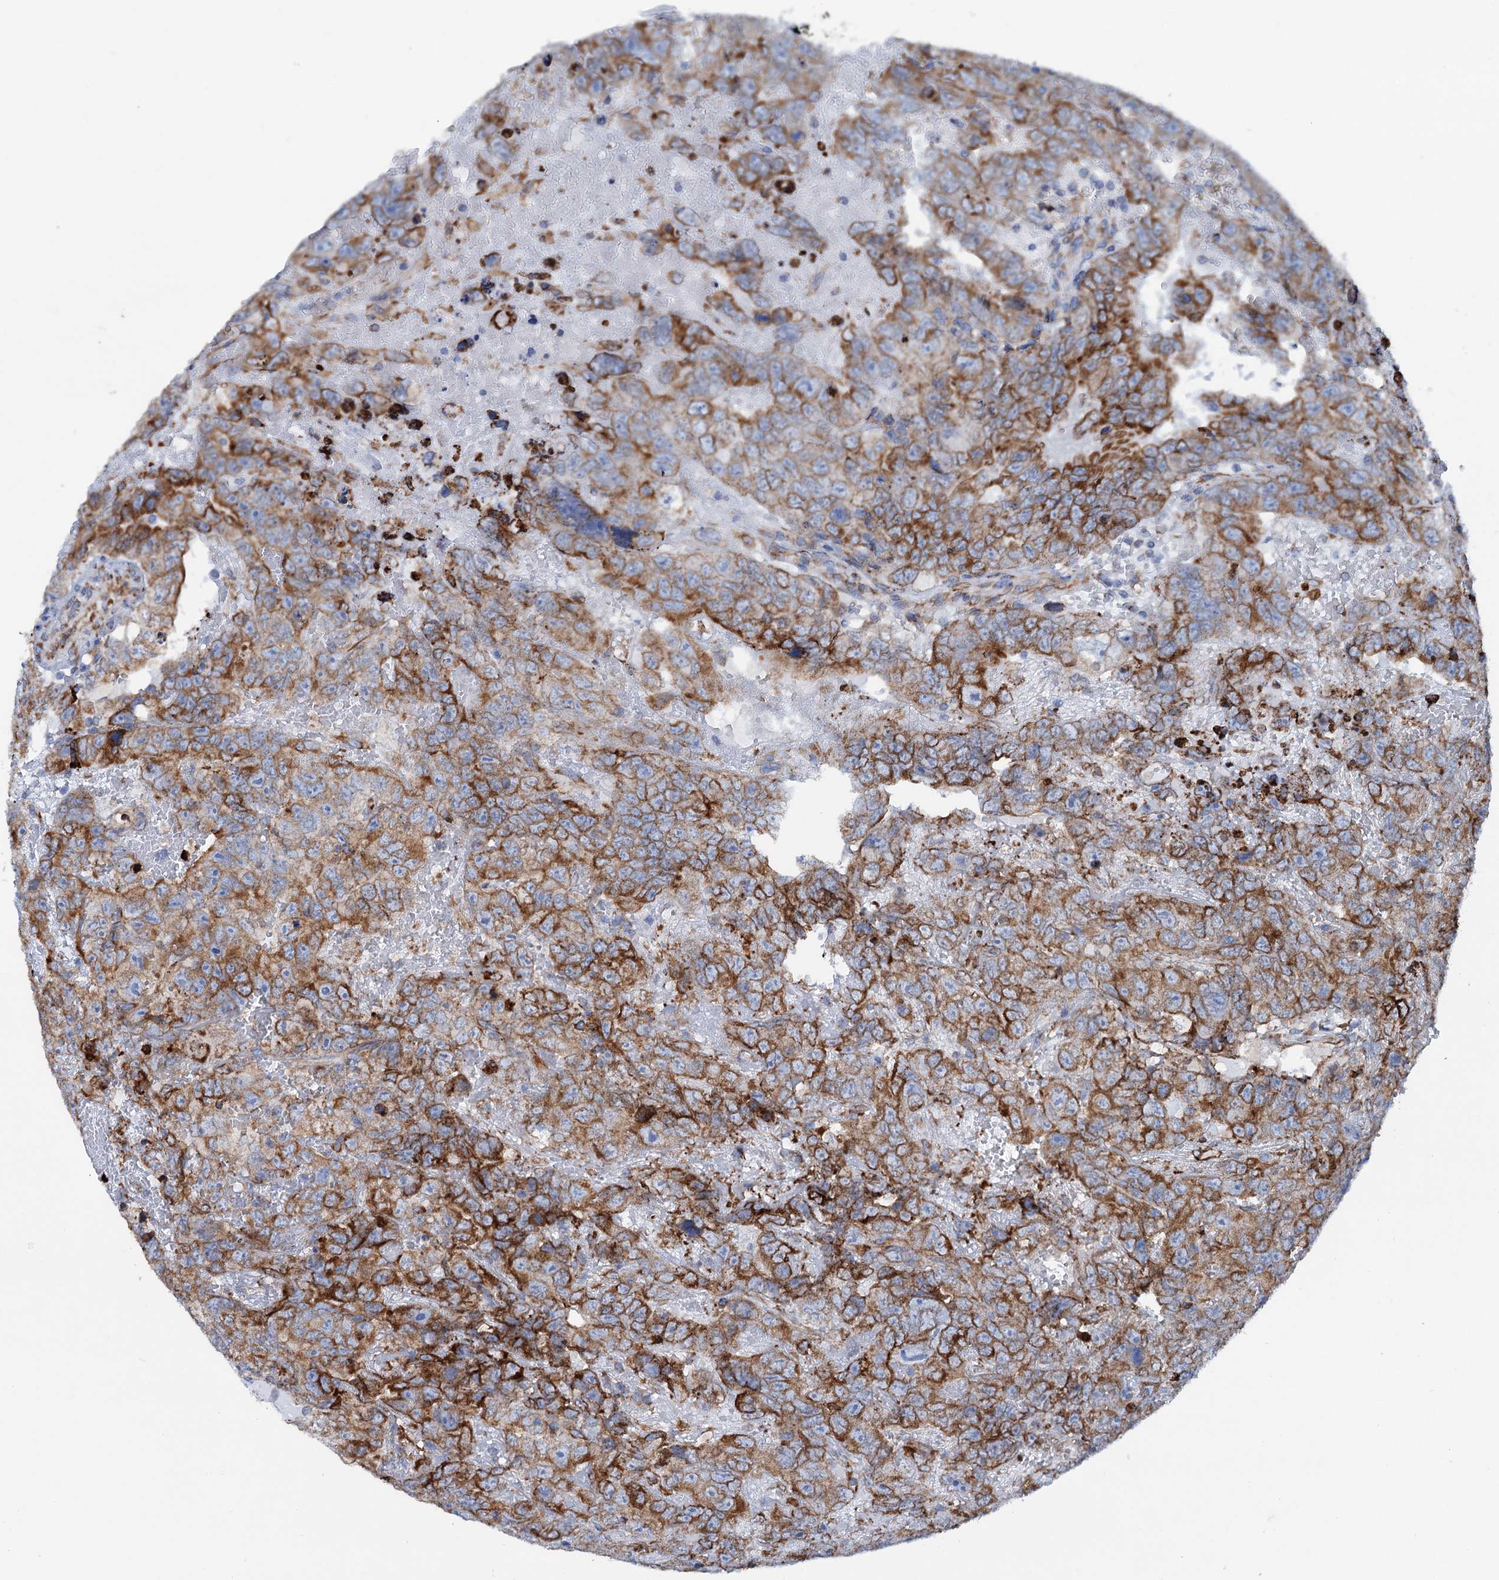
{"staining": {"intensity": "moderate", "quantity": ">75%", "location": "cytoplasmic/membranous"}, "tissue": "testis cancer", "cell_type": "Tumor cells", "image_type": "cancer", "snomed": [{"axis": "morphology", "description": "Carcinoma, Embryonal, NOS"}, {"axis": "topography", "description": "Testis"}], "caption": "Testis cancer stained with DAB (3,3'-diaminobenzidine) immunohistochemistry (IHC) displays medium levels of moderate cytoplasmic/membranous expression in about >75% of tumor cells. The protein is stained brown, and the nuclei are stained in blue (DAB (3,3'-diaminobenzidine) IHC with brightfield microscopy, high magnification).", "gene": "SHE", "patient": {"sex": "male", "age": 45}}